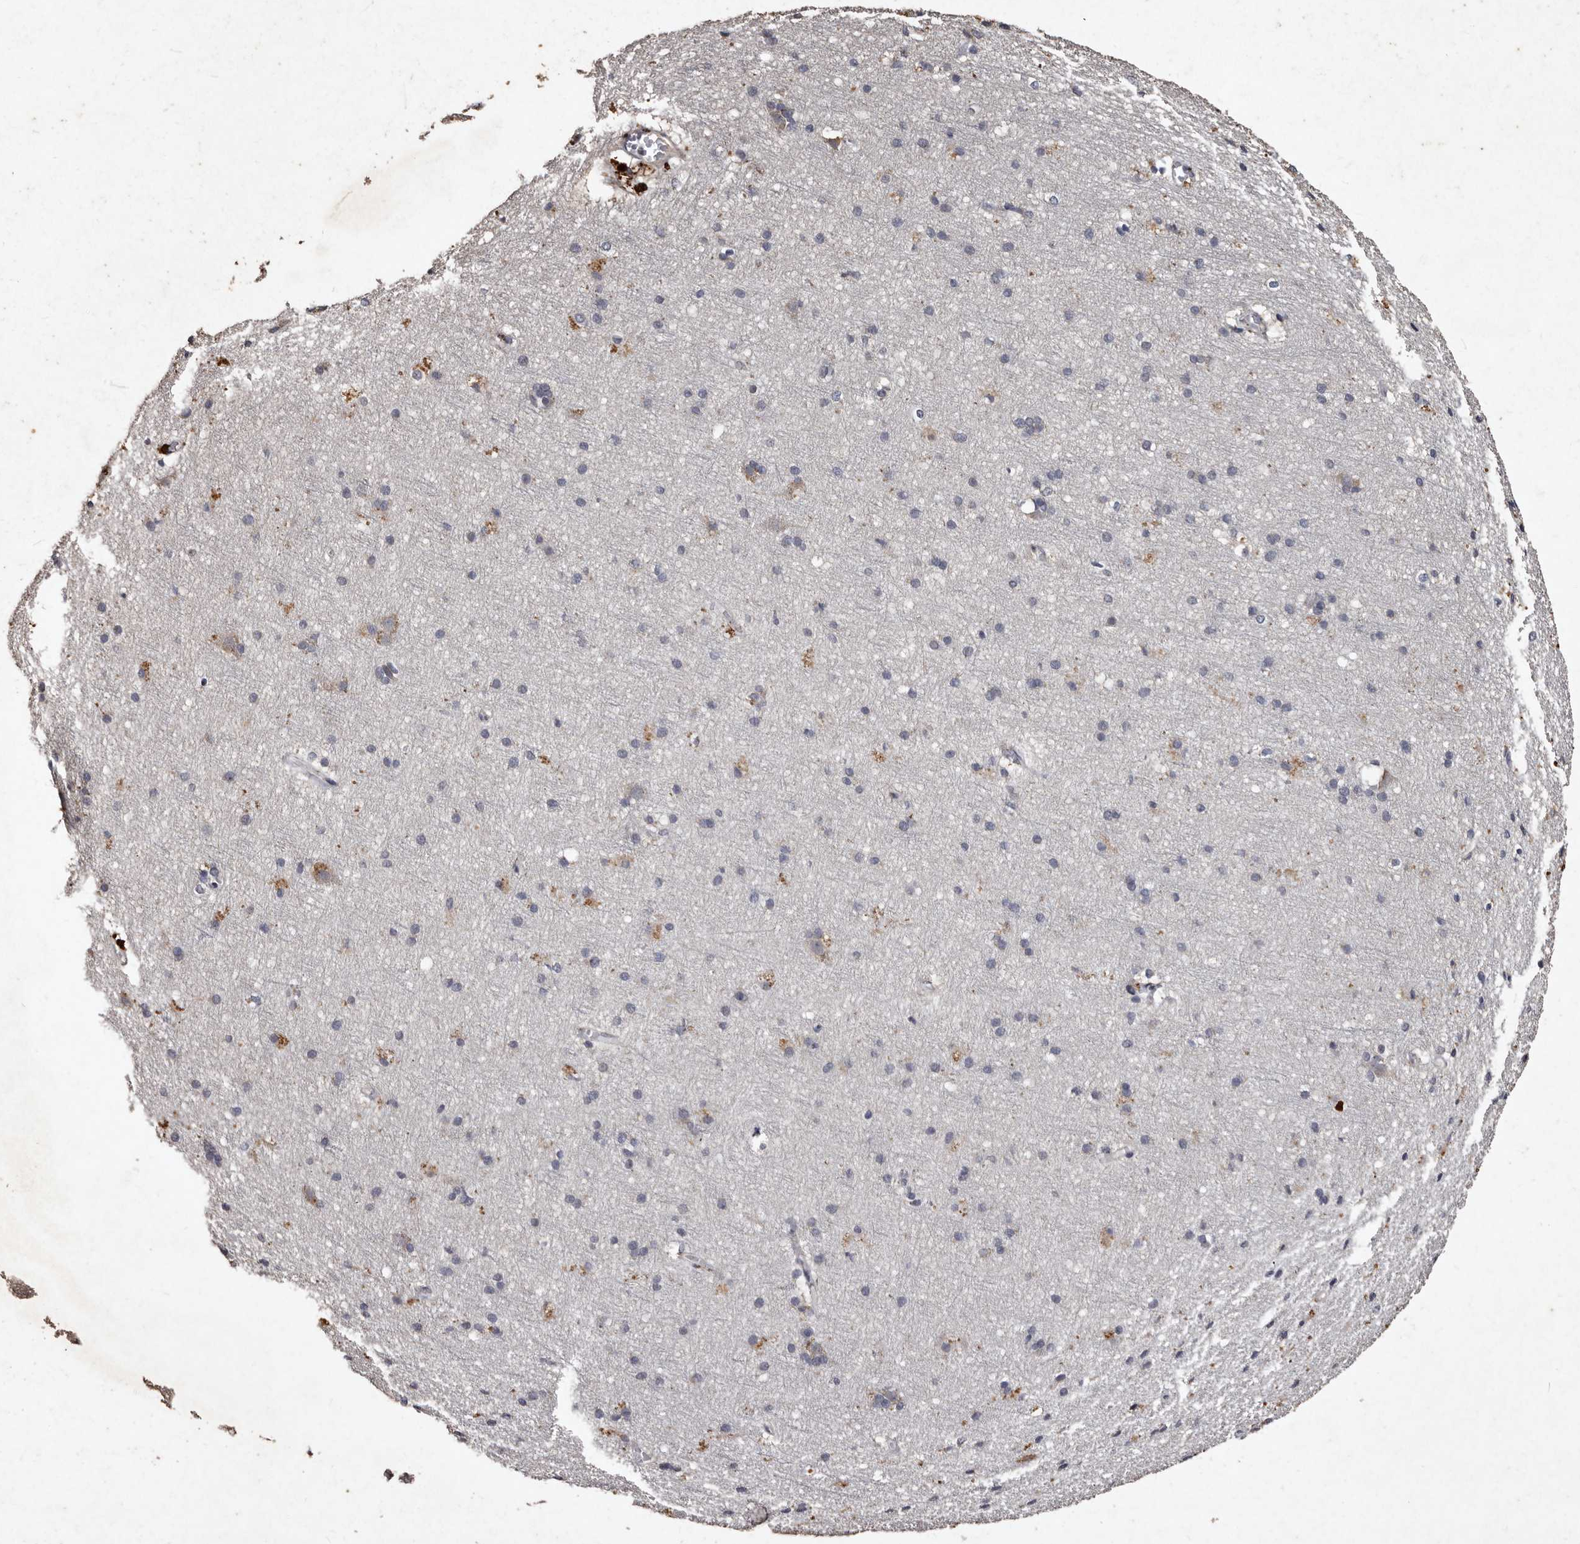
{"staining": {"intensity": "negative", "quantity": "none", "location": "none"}, "tissue": "cerebral cortex", "cell_type": "Endothelial cells", "image_type": "normal", "snomed": [{"axis": "morphology", "description": "Normal tissue, NOS"}, {"axis": "topography", "description": "Cerebral cortex"}], "caption": "IHC of unremarkable human cerebral cortex exhibits no positivity in endothelial cells. The staining was performed using DAB (3,3'-diaminobenzidine) to visualize the protein expression in brown, while the nuclei were stained in blue with hematoxylin (Magnification: 20x).", "gene": "TFB1M", "patient": {"sex": "male", "age": 54}}